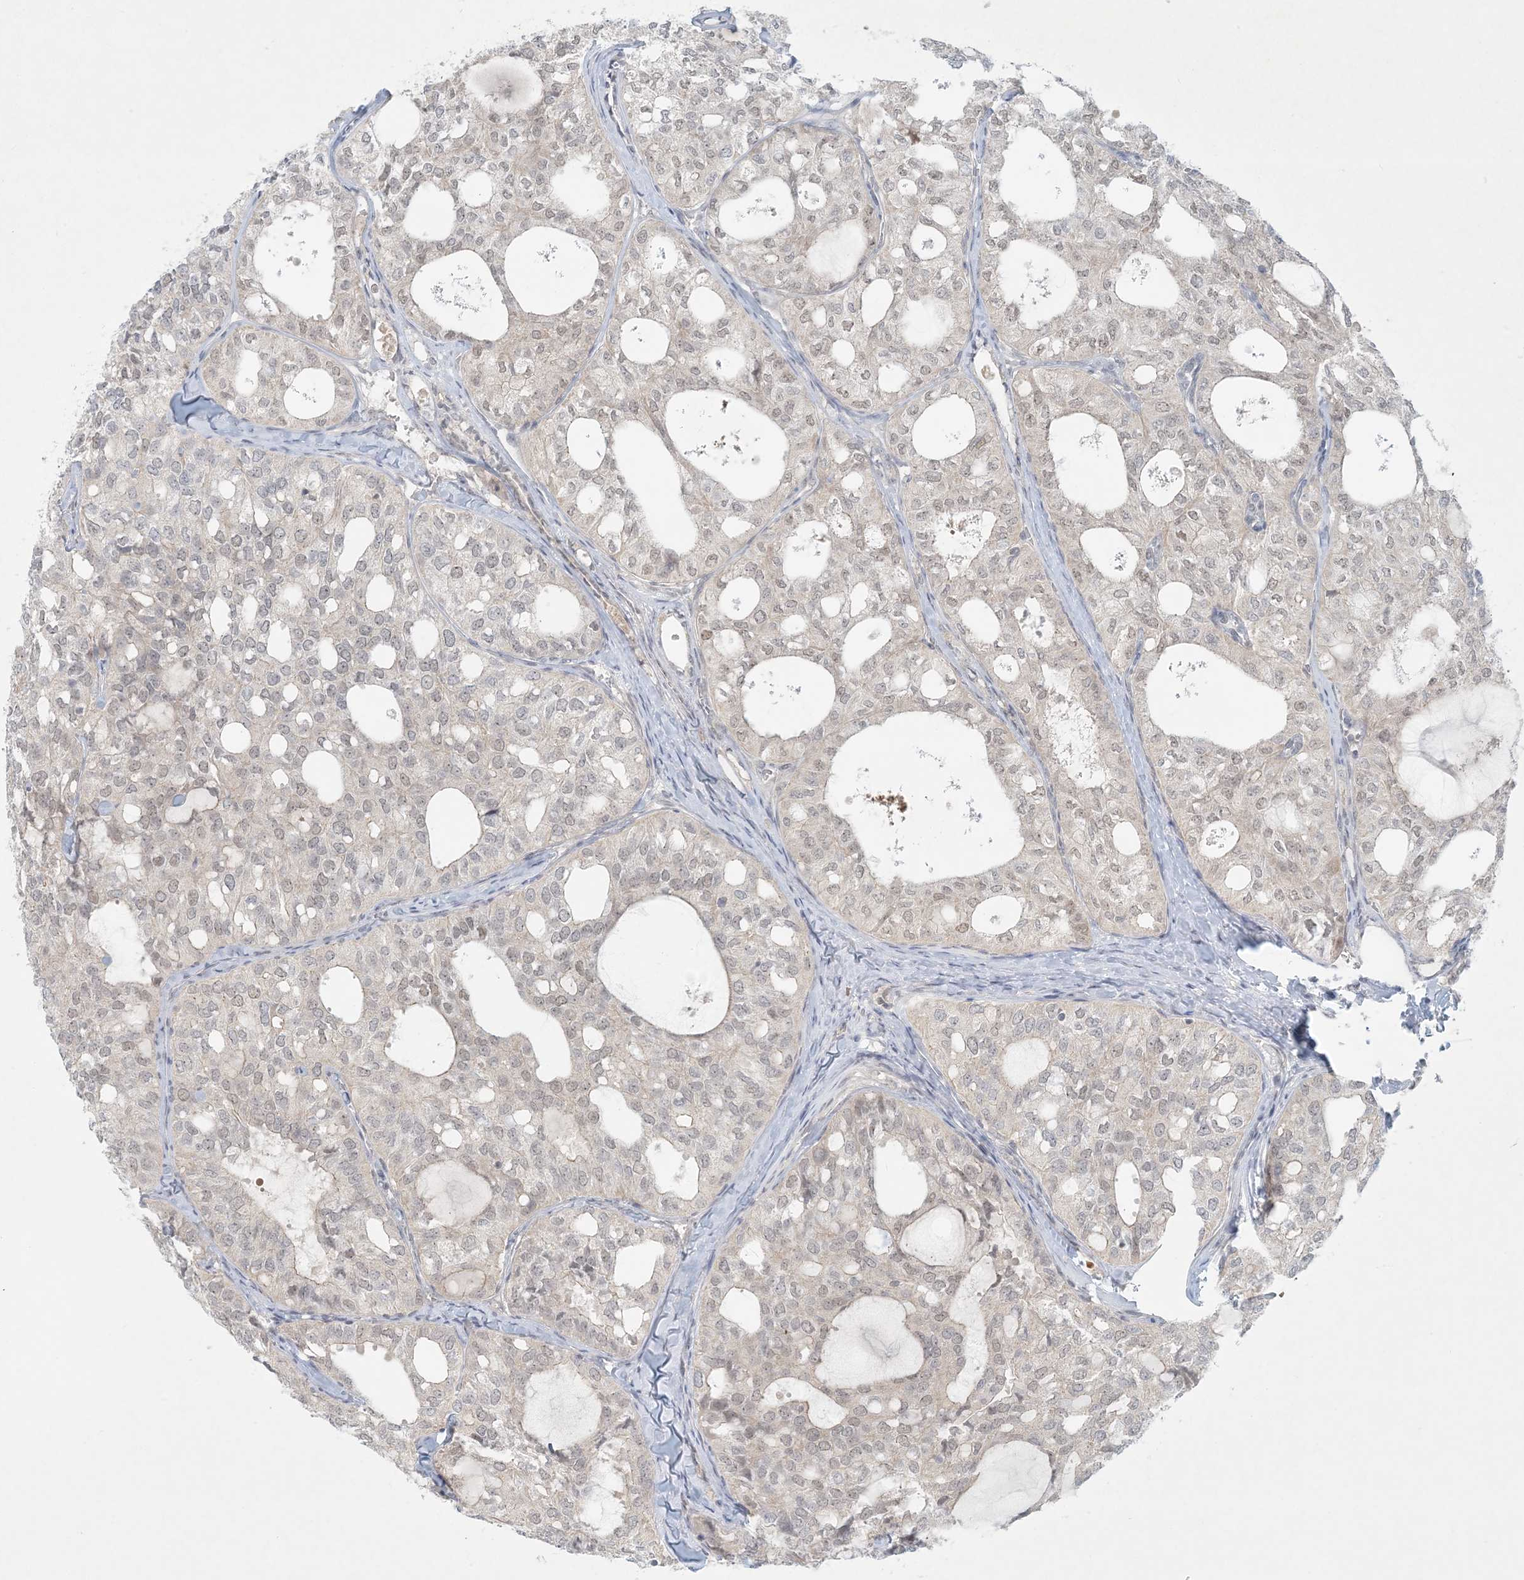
{"staining": {"intensity": "weak", "quantity": "25%-75%", "location": "nuclear"}, "tissue": "thyroid cancer", "cell_type": "Tumor cells", "image_type": "cancer", "snomed": [{"axis": "morphology", "description": "Follicular adenoma carcinoma, NOS"}, {"axis": "topography", "description": "Thyroid gland"}], "caption": "Brown immunohistochemical staining in human thyroid cancer displays weak nuclear positivity in about 25%-75% of tumor cells.", "gene": "OBI1", "patient": {"sex": "male", "age": 75}}